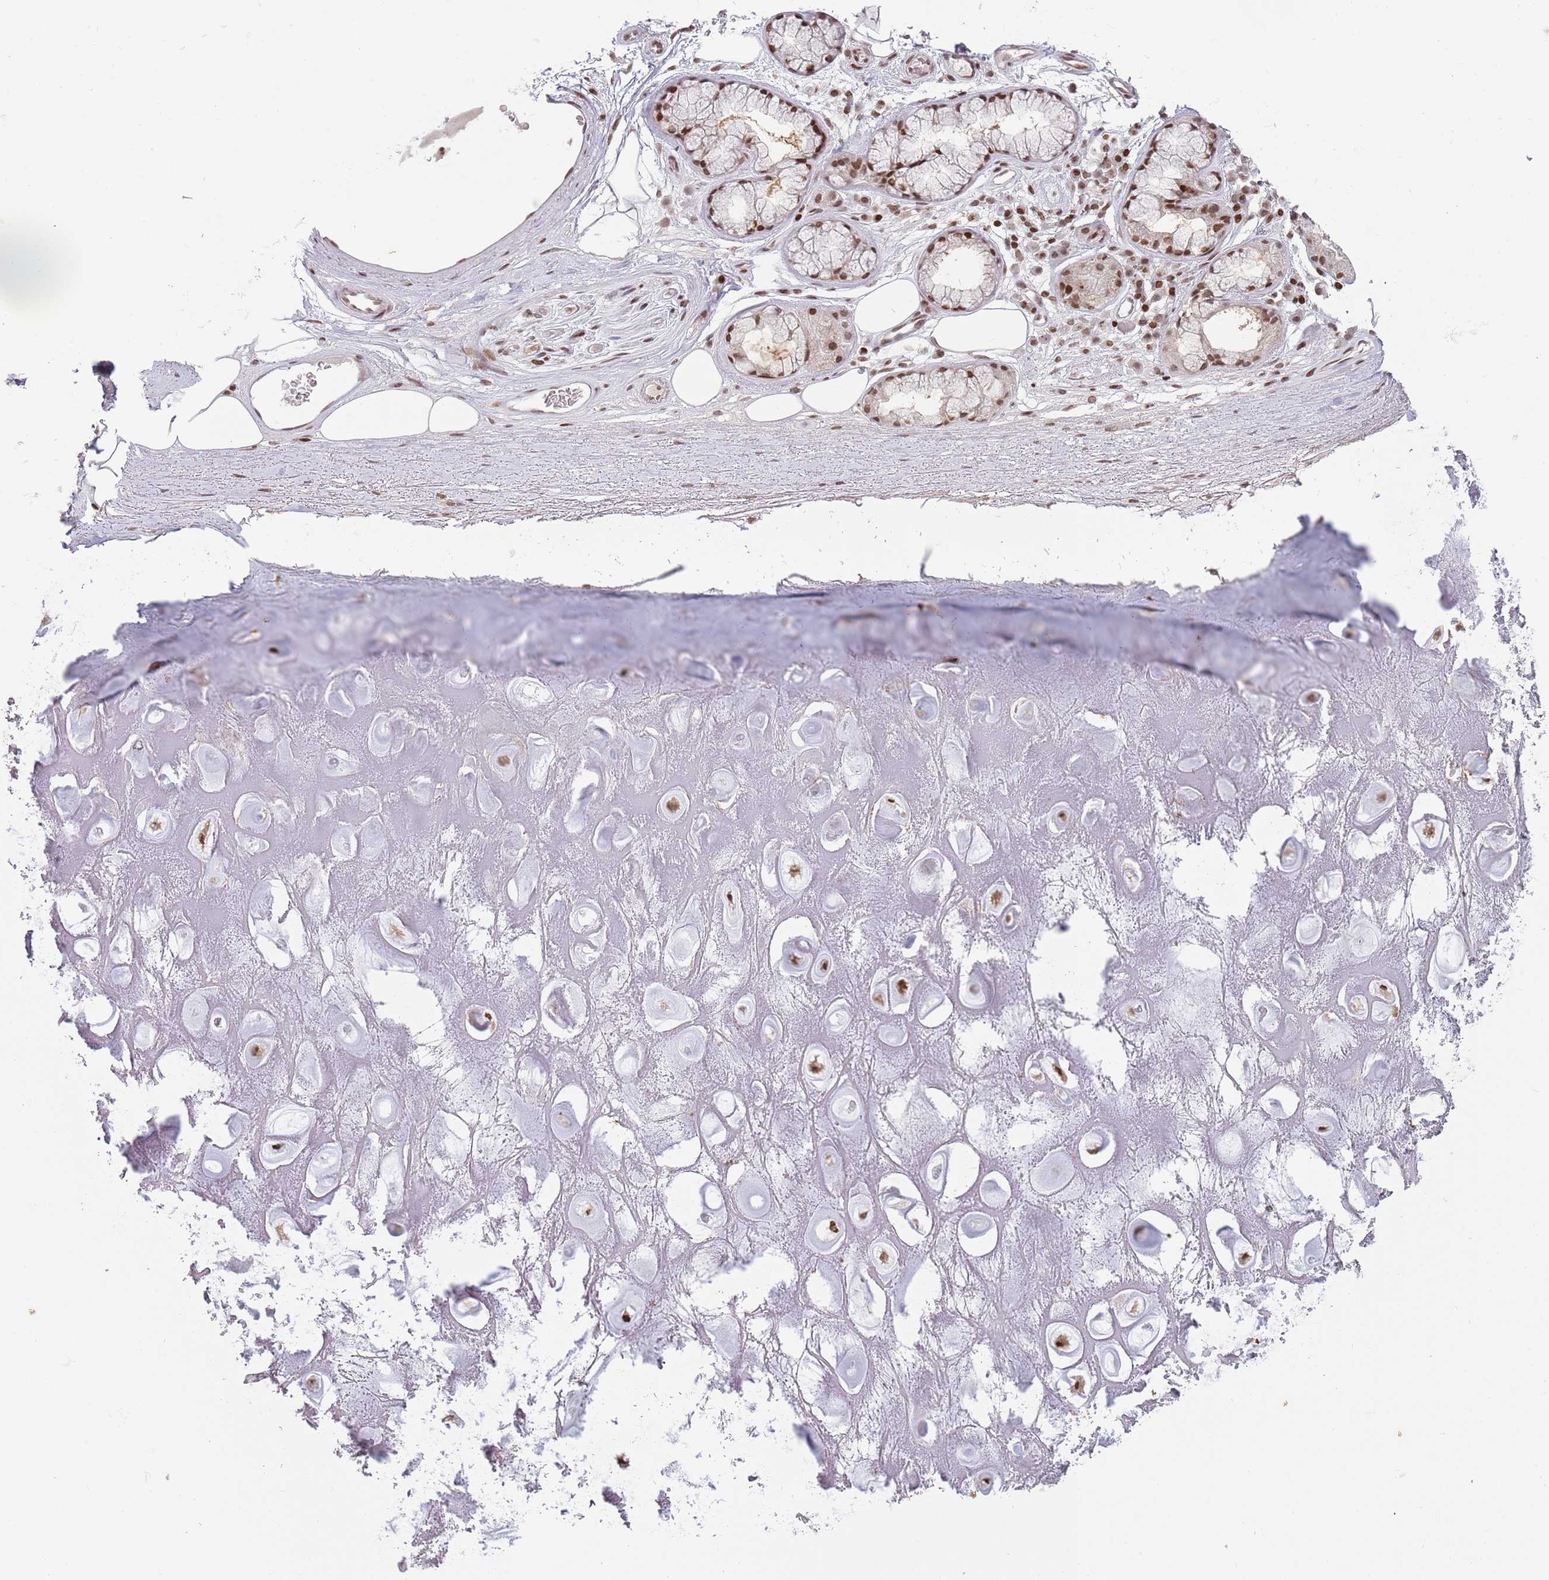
{"staining": {"intensity": "negative", "quantity": "none", "location": "none"}, "tissue": "adipose tissue", "cell_type": "Adipocytes", "image_type": "normal", "snomed": [{"axis": "morphology", "description": "Normal tissue, NOS"}, {"axis": "topography", "description": "Cartilage tissue"}], "caption": "Adipose tissue stained for a protein using immunohistochemistry (IHC) demonstrates no positivity adipocytes.", "gene": "SH3RF3", "patient": {"sex": "male", "age": 81}}